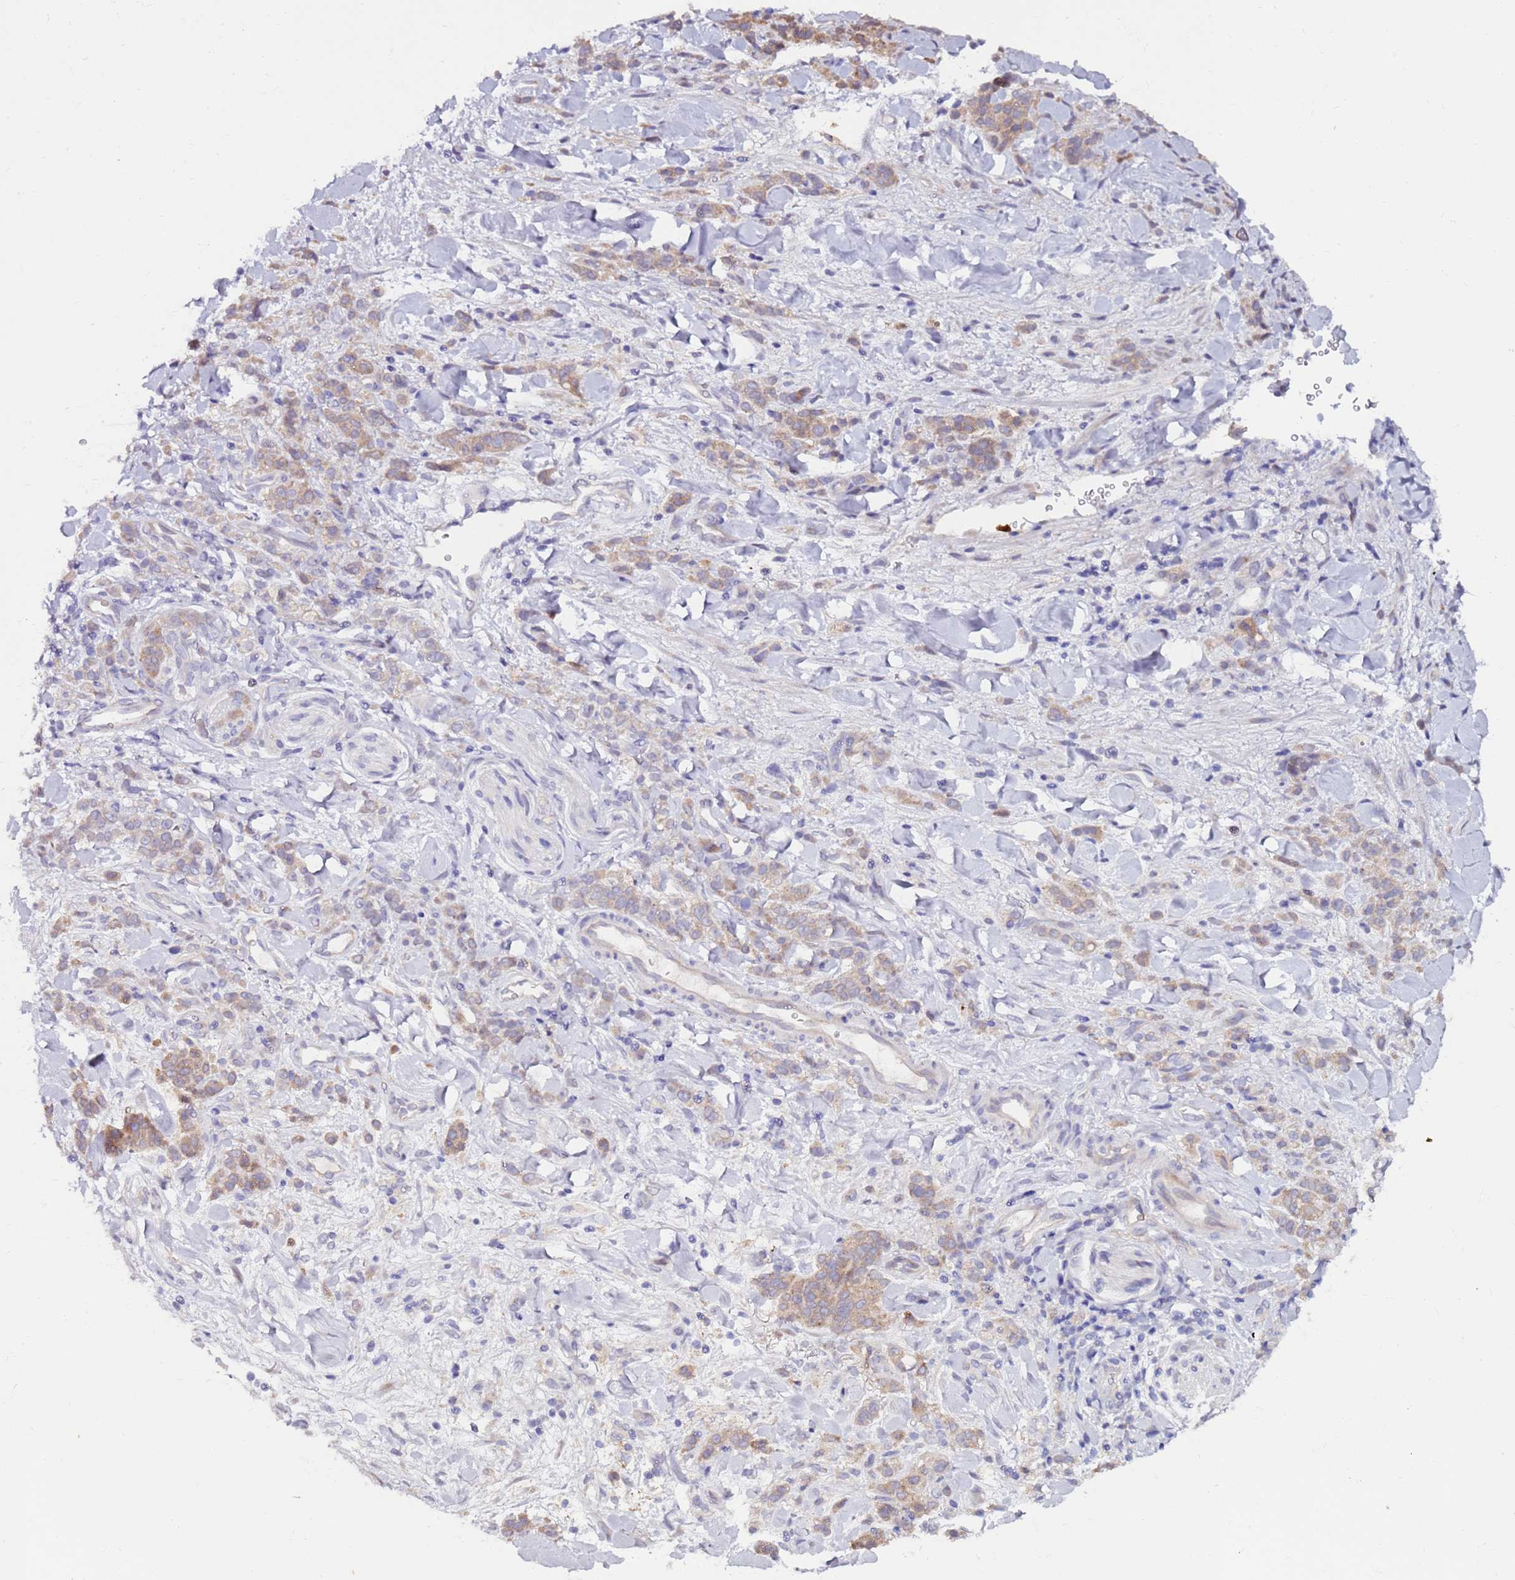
{"staining": {"intensity": "moderate", "quantity": ">75%", "location": "cytoplasmic/membranous"}, "tissue": "stomach cancer", "cell_type": "Tumor cells", "image_type": "cancer", "snomed": [{"axis": "morphology", "description": "Normal tissue, NOS"}, {"axis": "morphology", "description": "Adenocarcinoma, NOS"}, {"axis": "topography", "description": "Stomach"}], "caption": "Adenocarcinoma (stomach) stained with DAB (3,3'-diaminobenzidine) immunohistochemistry (IHC) displays medium levels of moderate cytoplasmic/membranous expression in about >75% of tumor cells.", "gene": "SRRM5", "patient": {"sex": "male", "age": 82}}